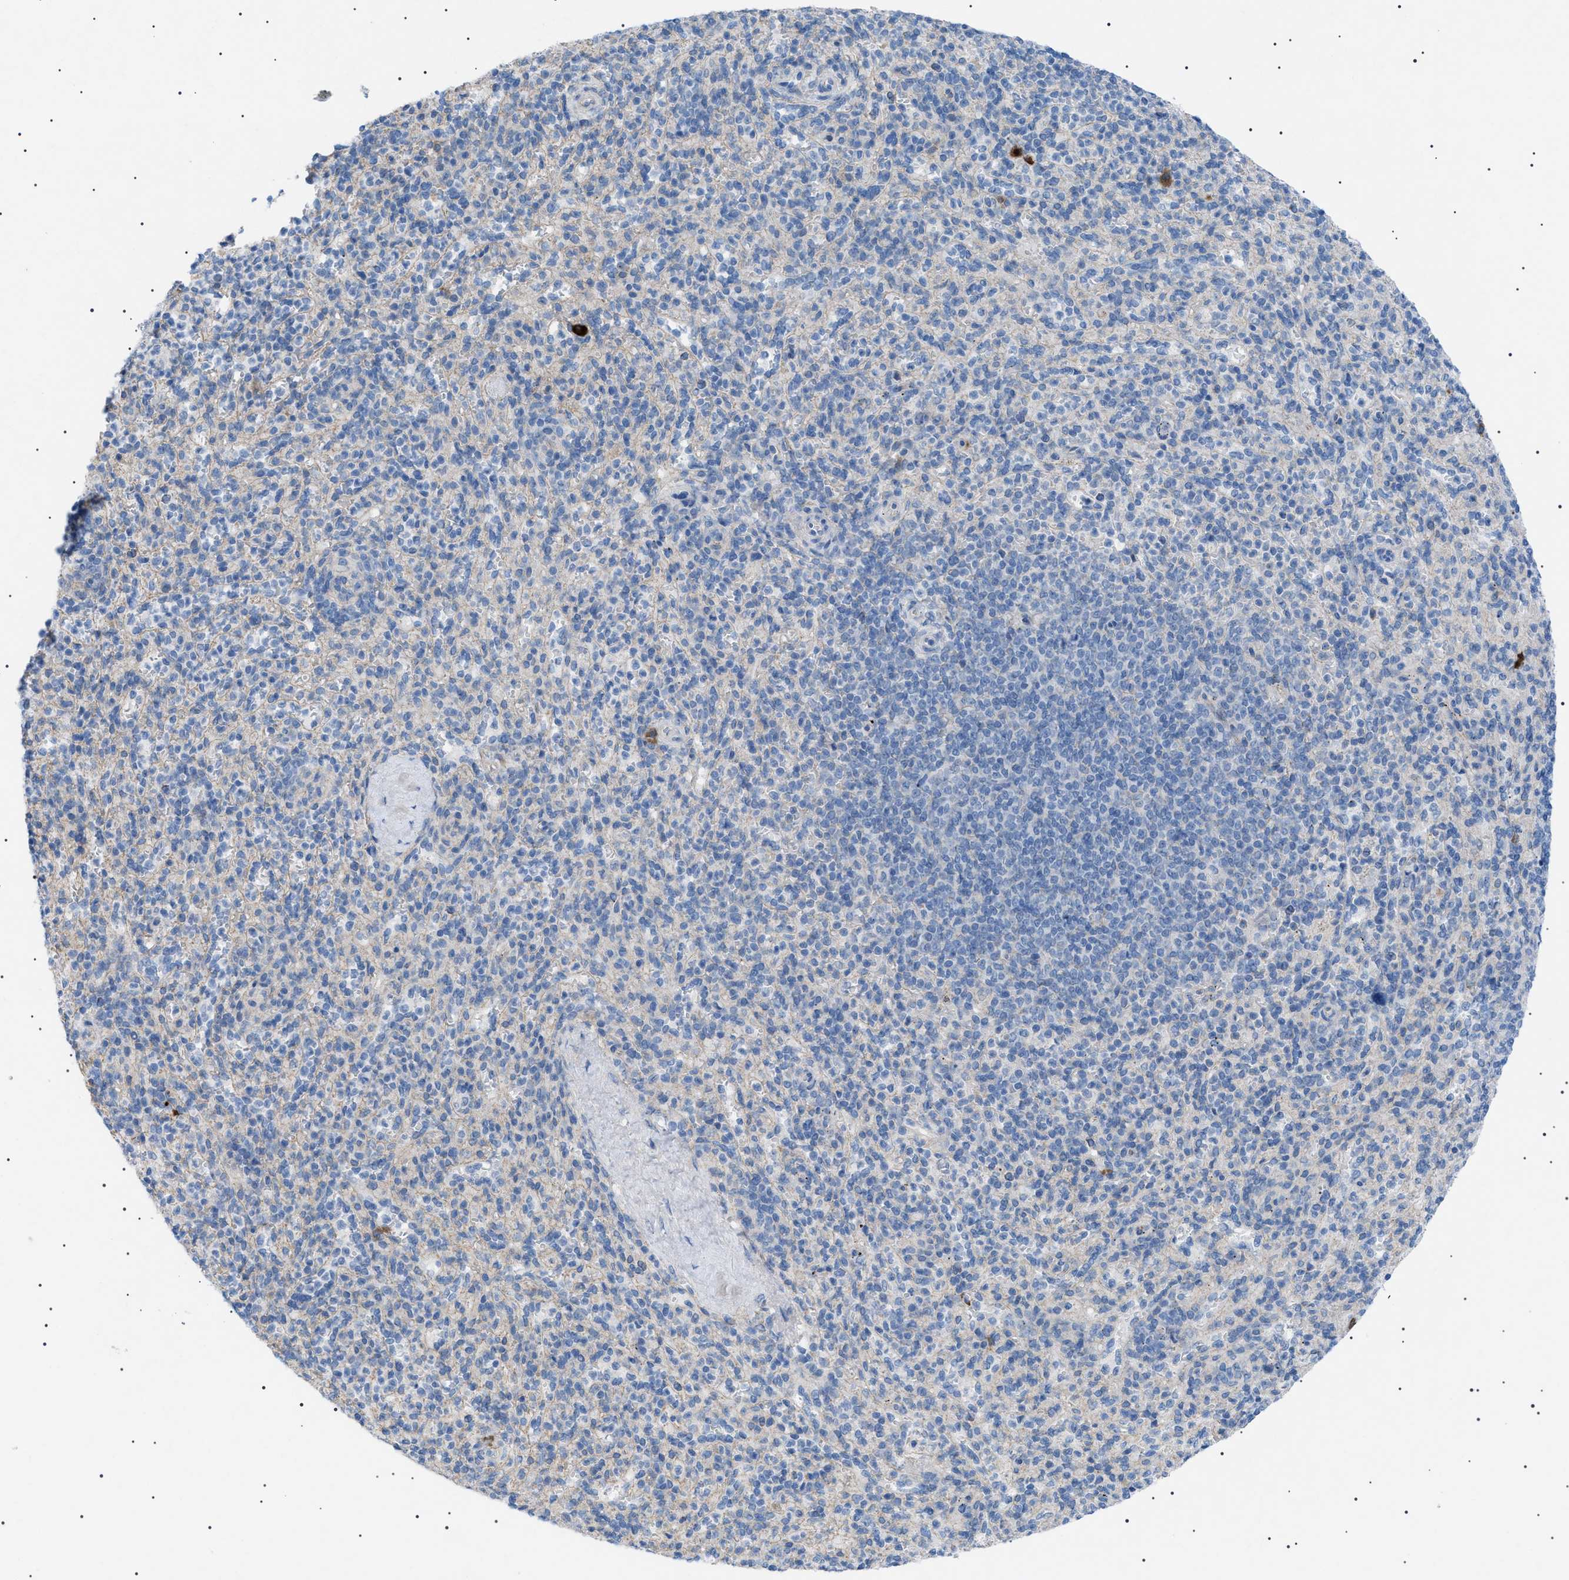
{"staining": {"intensity": "negative", "quantity": "none", "location": "none"}, "tissue": "spleen", "cell_type": "Cells in red pulp", "image_type": "normal", "snomed": [{"axis": "morphology", "description": "Normal tissue, NOS"}, {"axis": "topography", "description": "Spleen"}], "caption": "Image shows no protein staining in cells in red pulp of unremarkable spleen. The staining is performed using DAB brown chromogen with nuclei counter-stained in using hematoxylin.", "gene": "ADAMTS1", "patient": {"sex": "male", "age": 36}}